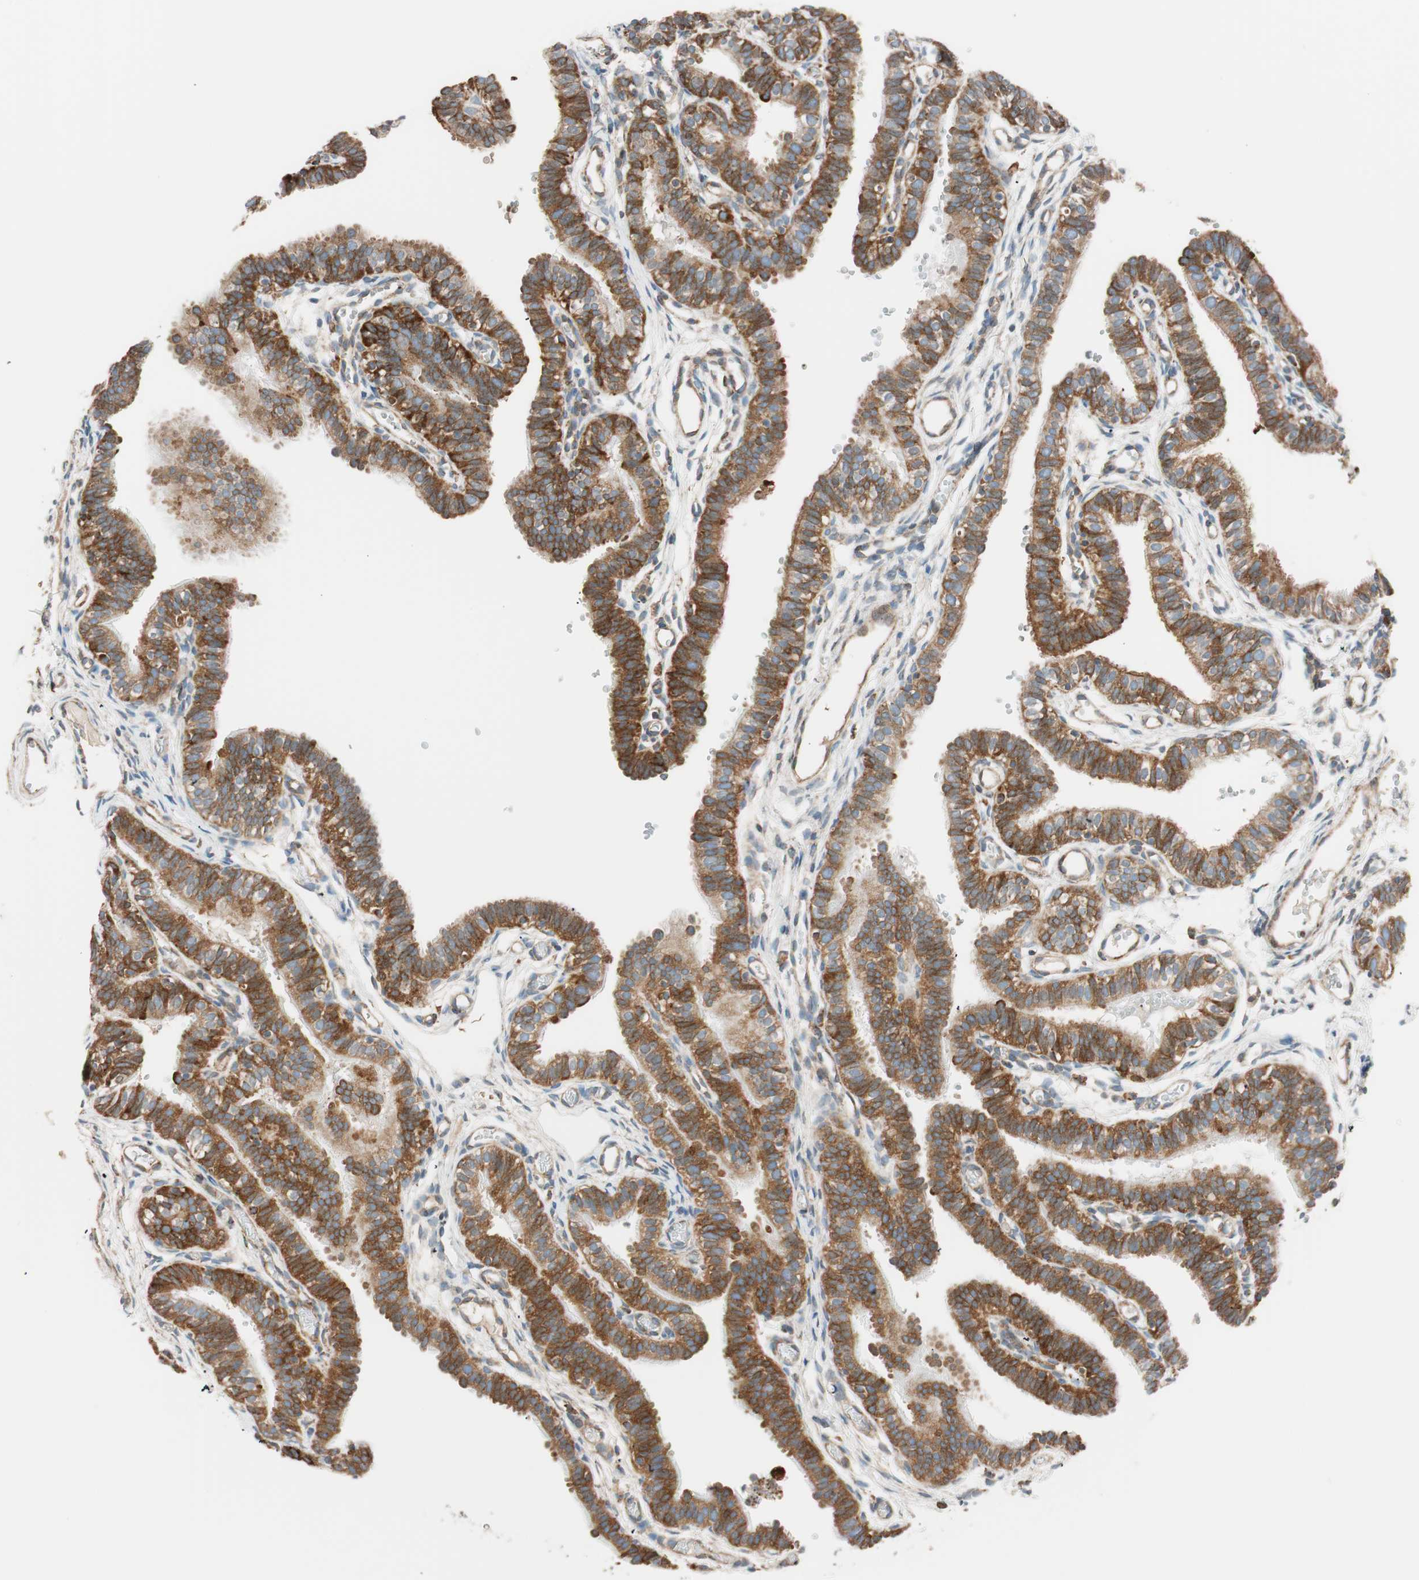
{"staining": {"intensity": "strong", "quantity": ">75%", "location": "cytoplasmic/membranous"}, "tissue": "fallopian tube", "cell_type": "Glandular cells", "image_type": "normal", "snomed": [{"axis": "morphology", "description": "Normal tissue, NOS"}, {"axis": "topography", "description": "Fallopian tube"}, {"axis": "topography", "description": "Placenta"}], "caption": "The immunohistochemical stain shows strong cytoplasmic/membranous positivity in glandular cells of unremarkable fallopian tube. (Stains: DAB (3,3'-diaminobenzidine) in brown, nuclei in blue, Microscopy: brightfield microscopy at high magnification).", "gene": "PRKCSH", "patient": {"sex": "female", "age": 34}}